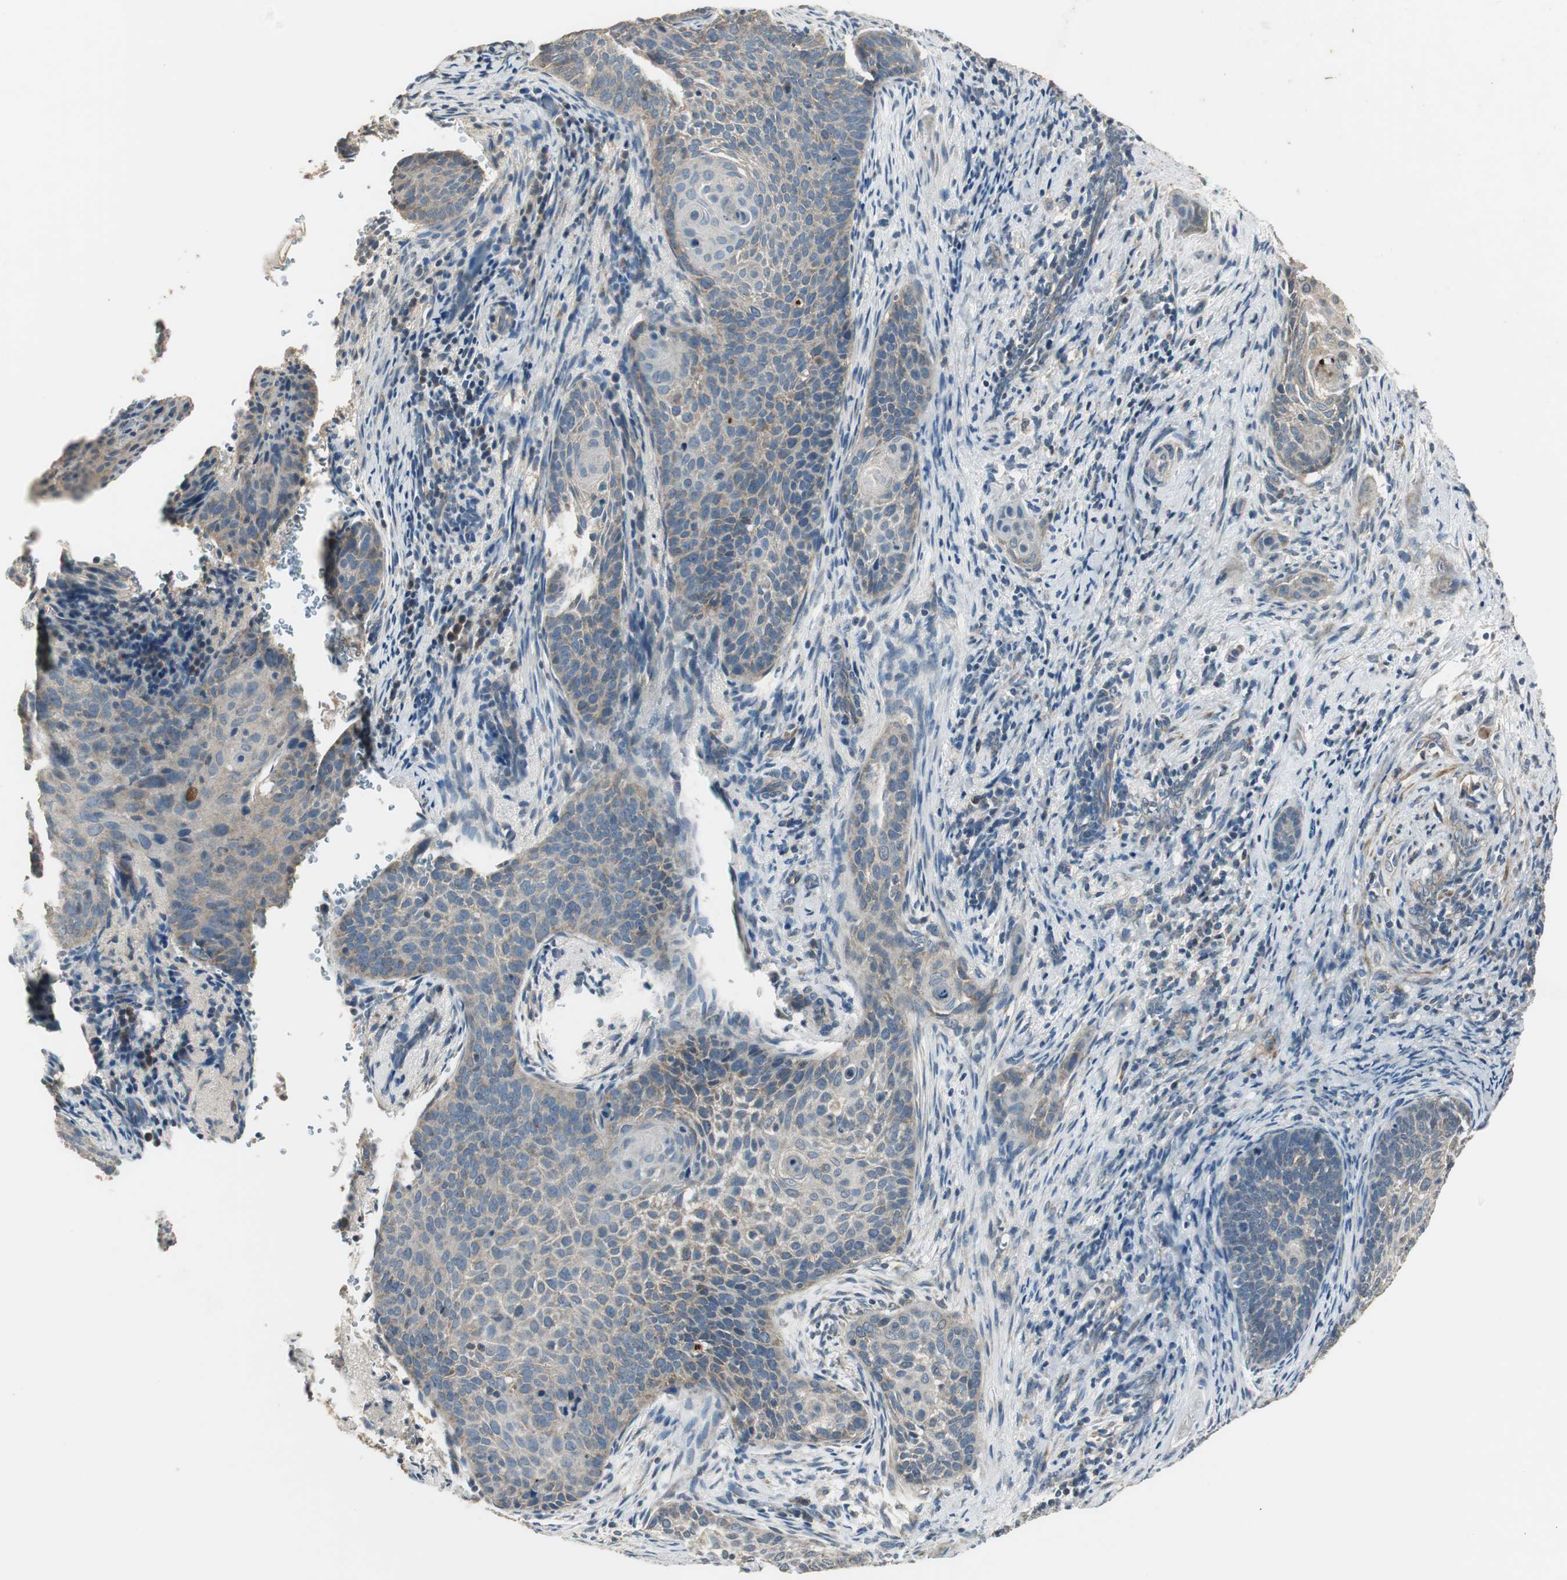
{"staining": {"intensity": "weak", "quantity": ">75%", "location": "cytoplasmic/membranous"}, "tissue": "cervical cancer", "cell_type": "Tumor cells", "image_type": "cancer", "snomed": [{"axis": "morphology", "description": "Squamous cell carcinoma, NOS"}, {"axis": "topography", "description": "Cervix"}], "caption": "Immunohistochemical staining of cervical cancer displays low levels of weak cytoplasmic/membranous staining in about >75% of tumor cells.", "gene": "MSTO1", "patient": {"sex": "female", "age": 33}}